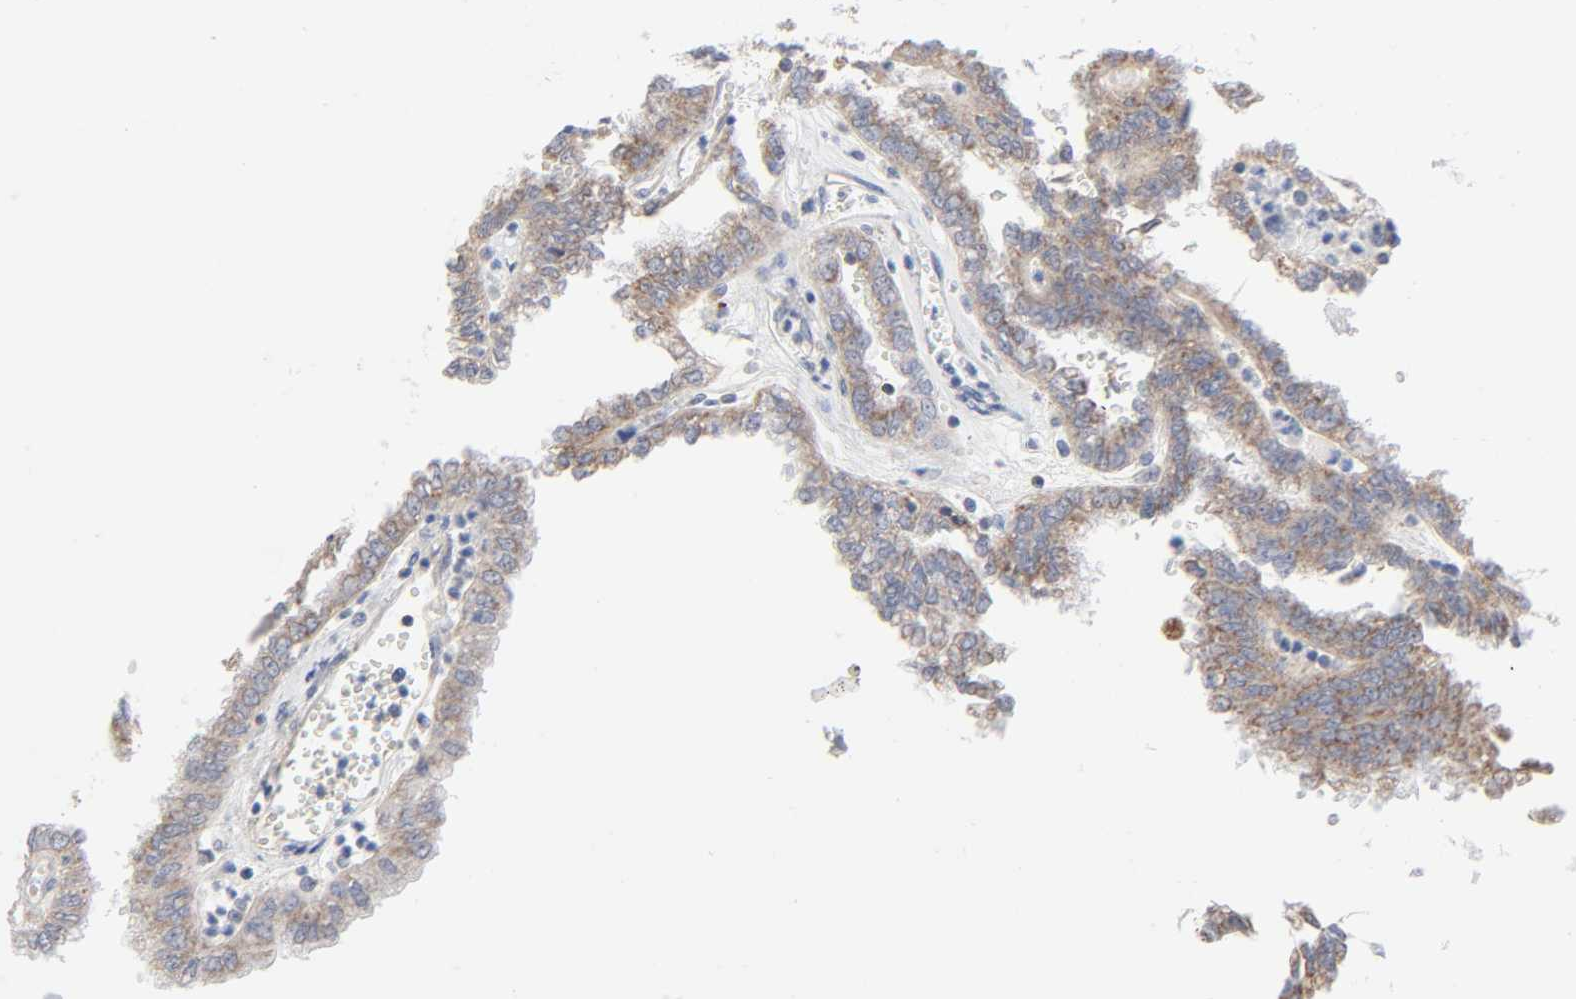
{"staining": {"intensity": "moderate", "quantity": "25%-75%", "location": "cytoplasmic/membranous"}, "tissue": "renal cancer", "cell_type": "Tumor cells", "image_type": "cancer", "snomed": [{"axis": "morphology", "description": "Inflammation, NOS"}, {"axis": "morphology", "description": "Adenocarcinoma, NOS"}, {"axis": "topography", "description": "Kidney"}], "caption": "Renal cancer (adenocarcinoma) stained with IHC displays moderate cytoplasmic/membranous expression in about 25%-75% of tumor cells. (brown staining indicates protein expression, while blue staining denotes nuclei).", "gene": "SYT16", "patient": {"sex": "male", "age": 68}}